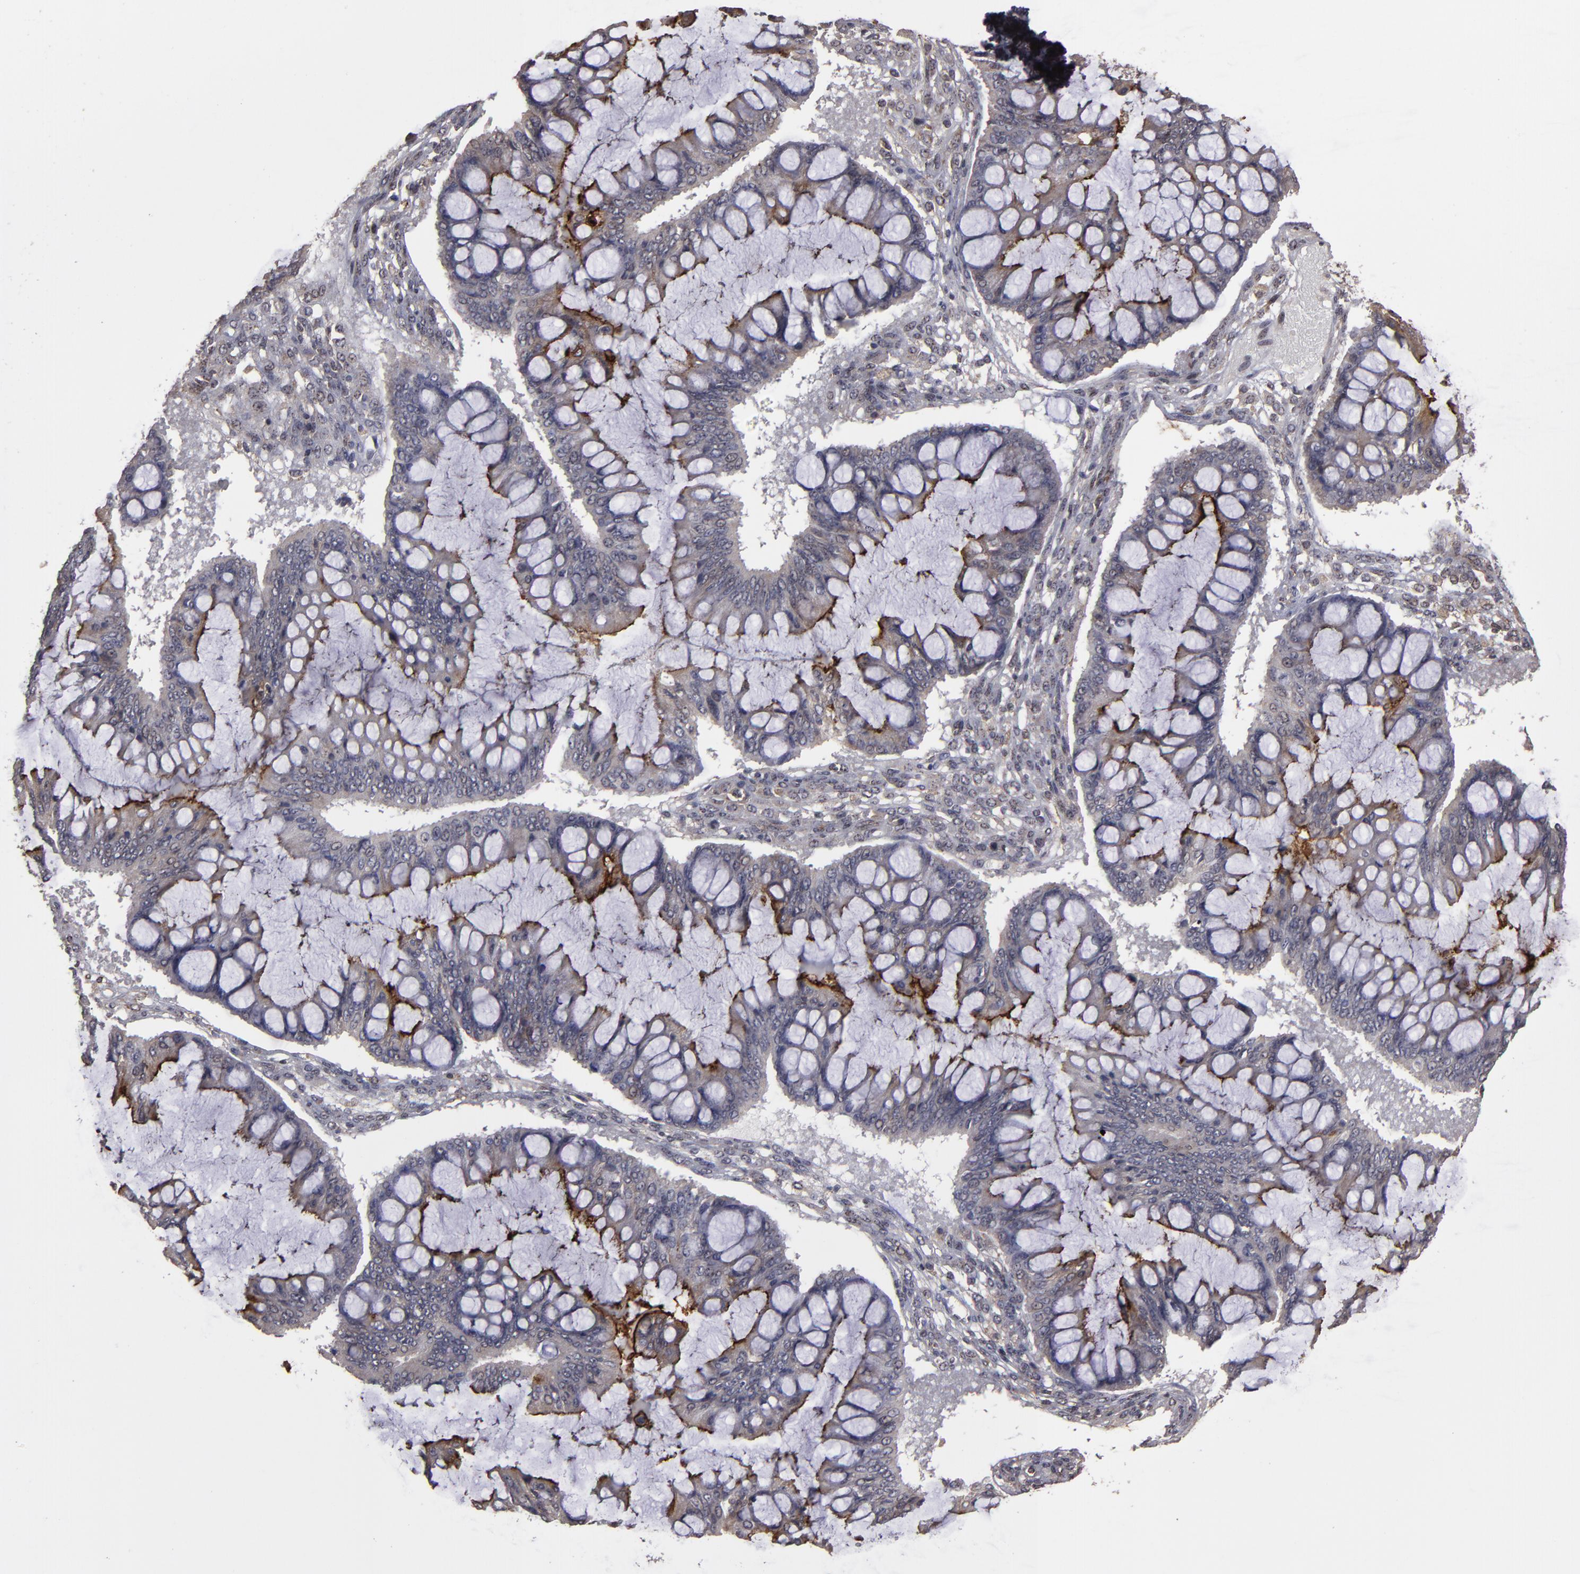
{"staining": {"intensity": "moderate", "quantity": "<25%", "location": "cytoplasmic/membranous"}, "tissue": "ovarian cancer", "cell_type": "Tumor cells", "image_type": "cancer", "snomed": [{"axis": "morphology", "description": "Cystadenocarcinoma, mucinous, NOS"}, {"axis": "topography", "description": "Ovary"}], "caption": "Ovarian cancer tissue displays moderate cytoplasmic/membranous positivity in about <25% of tumor cells", "gene": "CD55", "patient": {"sex": "female", "age": 73}}